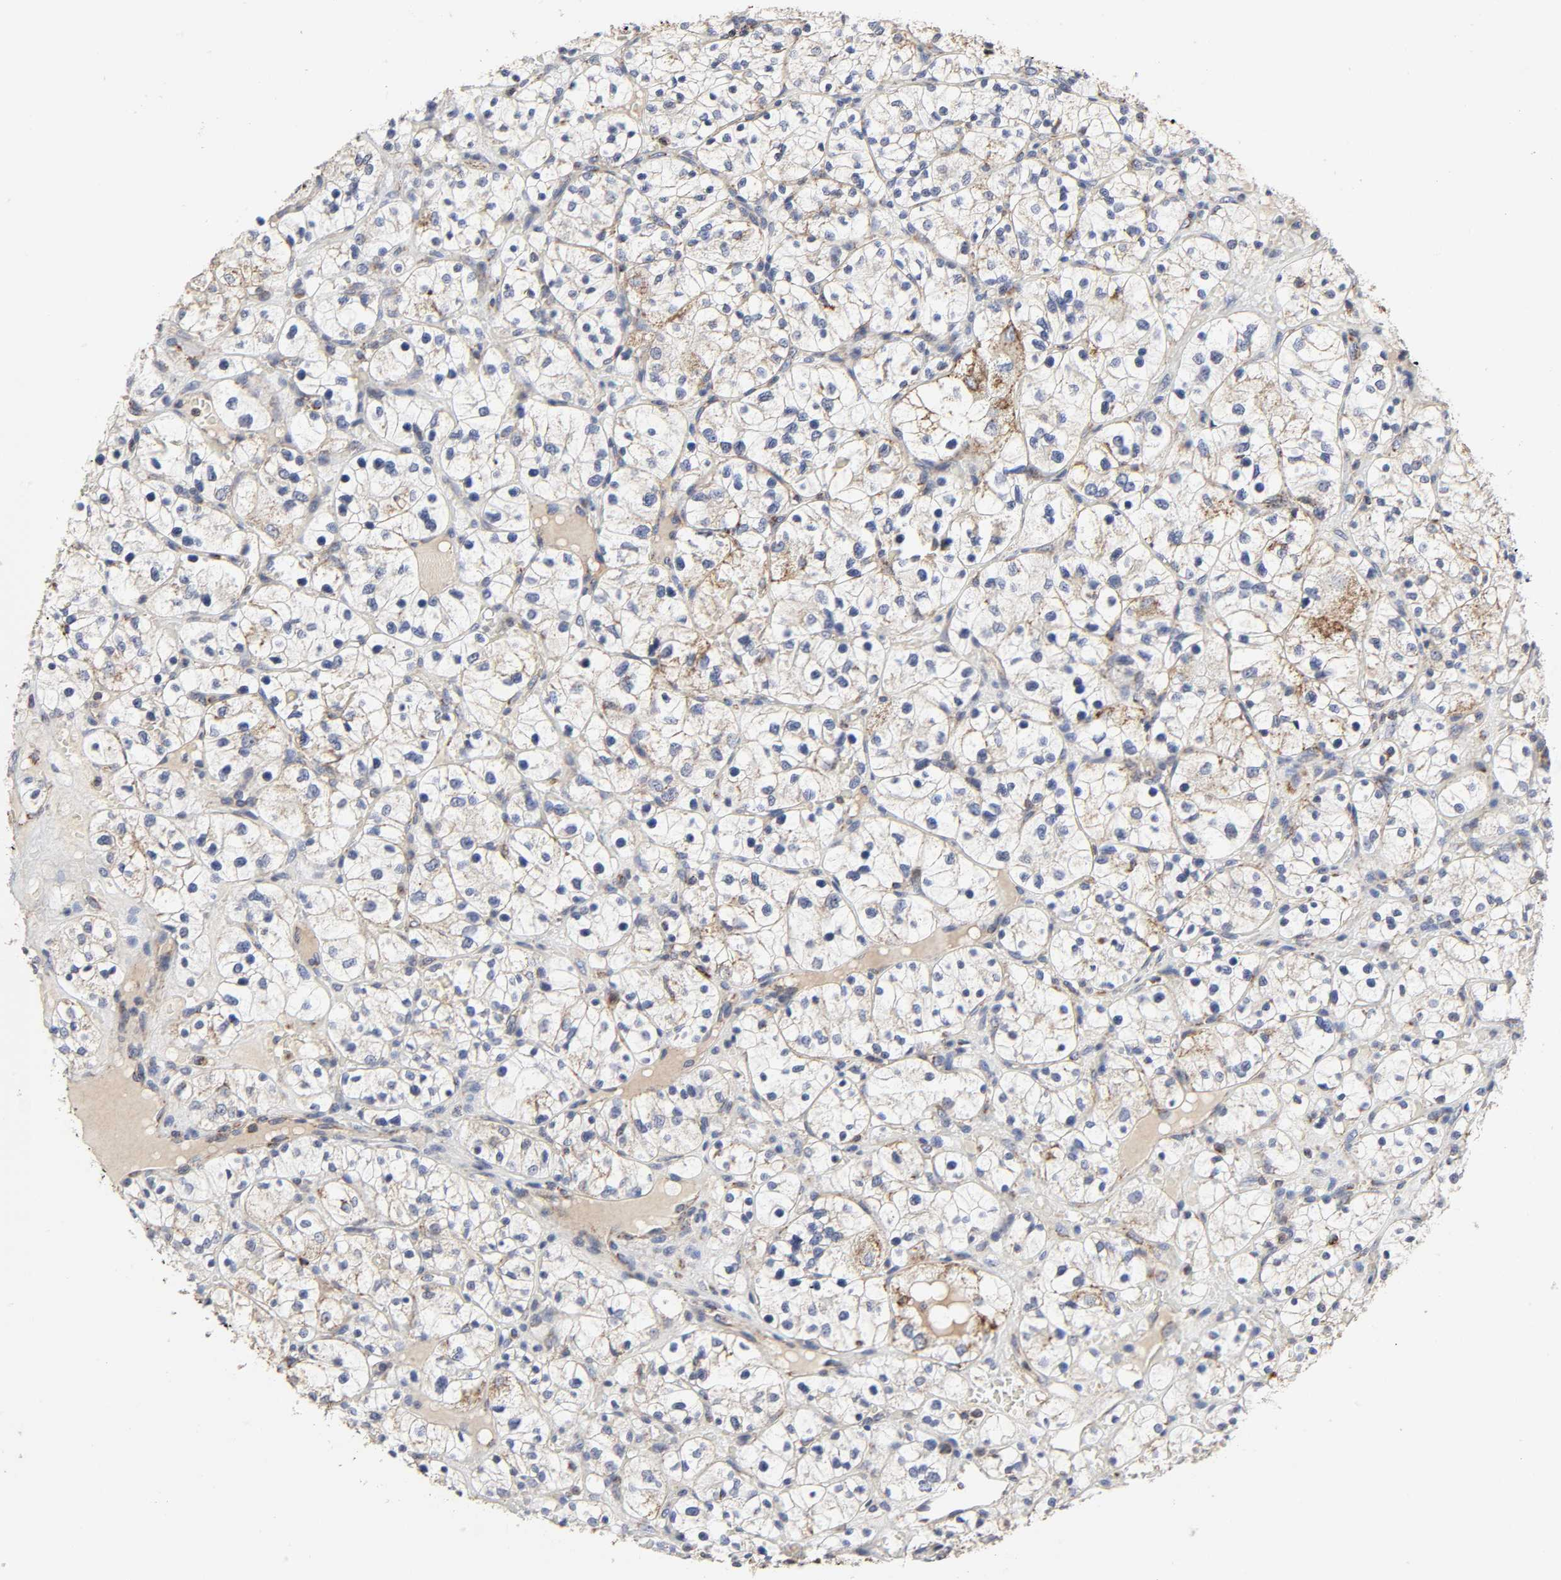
{"staining": {"intensity": "moderate", "quantity": "<25%", "location": "cytoplasmic/membranous"}, "tissue": "renal cancer", "cell_type": "Tumor cells", "image_type": "cancer", "snomed": [{"axis": "morphology", "description": "Adenocarcinoma, NOS"}, {"axis": "topography", "description": "Kidney"}], "caption": "IHC micrograph of neoplastic tissue: human adenocarcinoma (renal) stained using immunohistochemistry (IHC) displays low levels of moderate protein expression localized specifically in the cytoplasmic/membranous of tumor cells, appearing as a cytoplasmic/membranous brown color.", "gene": "COX6B1", "patient": {"sex": "female", "age": 60}}